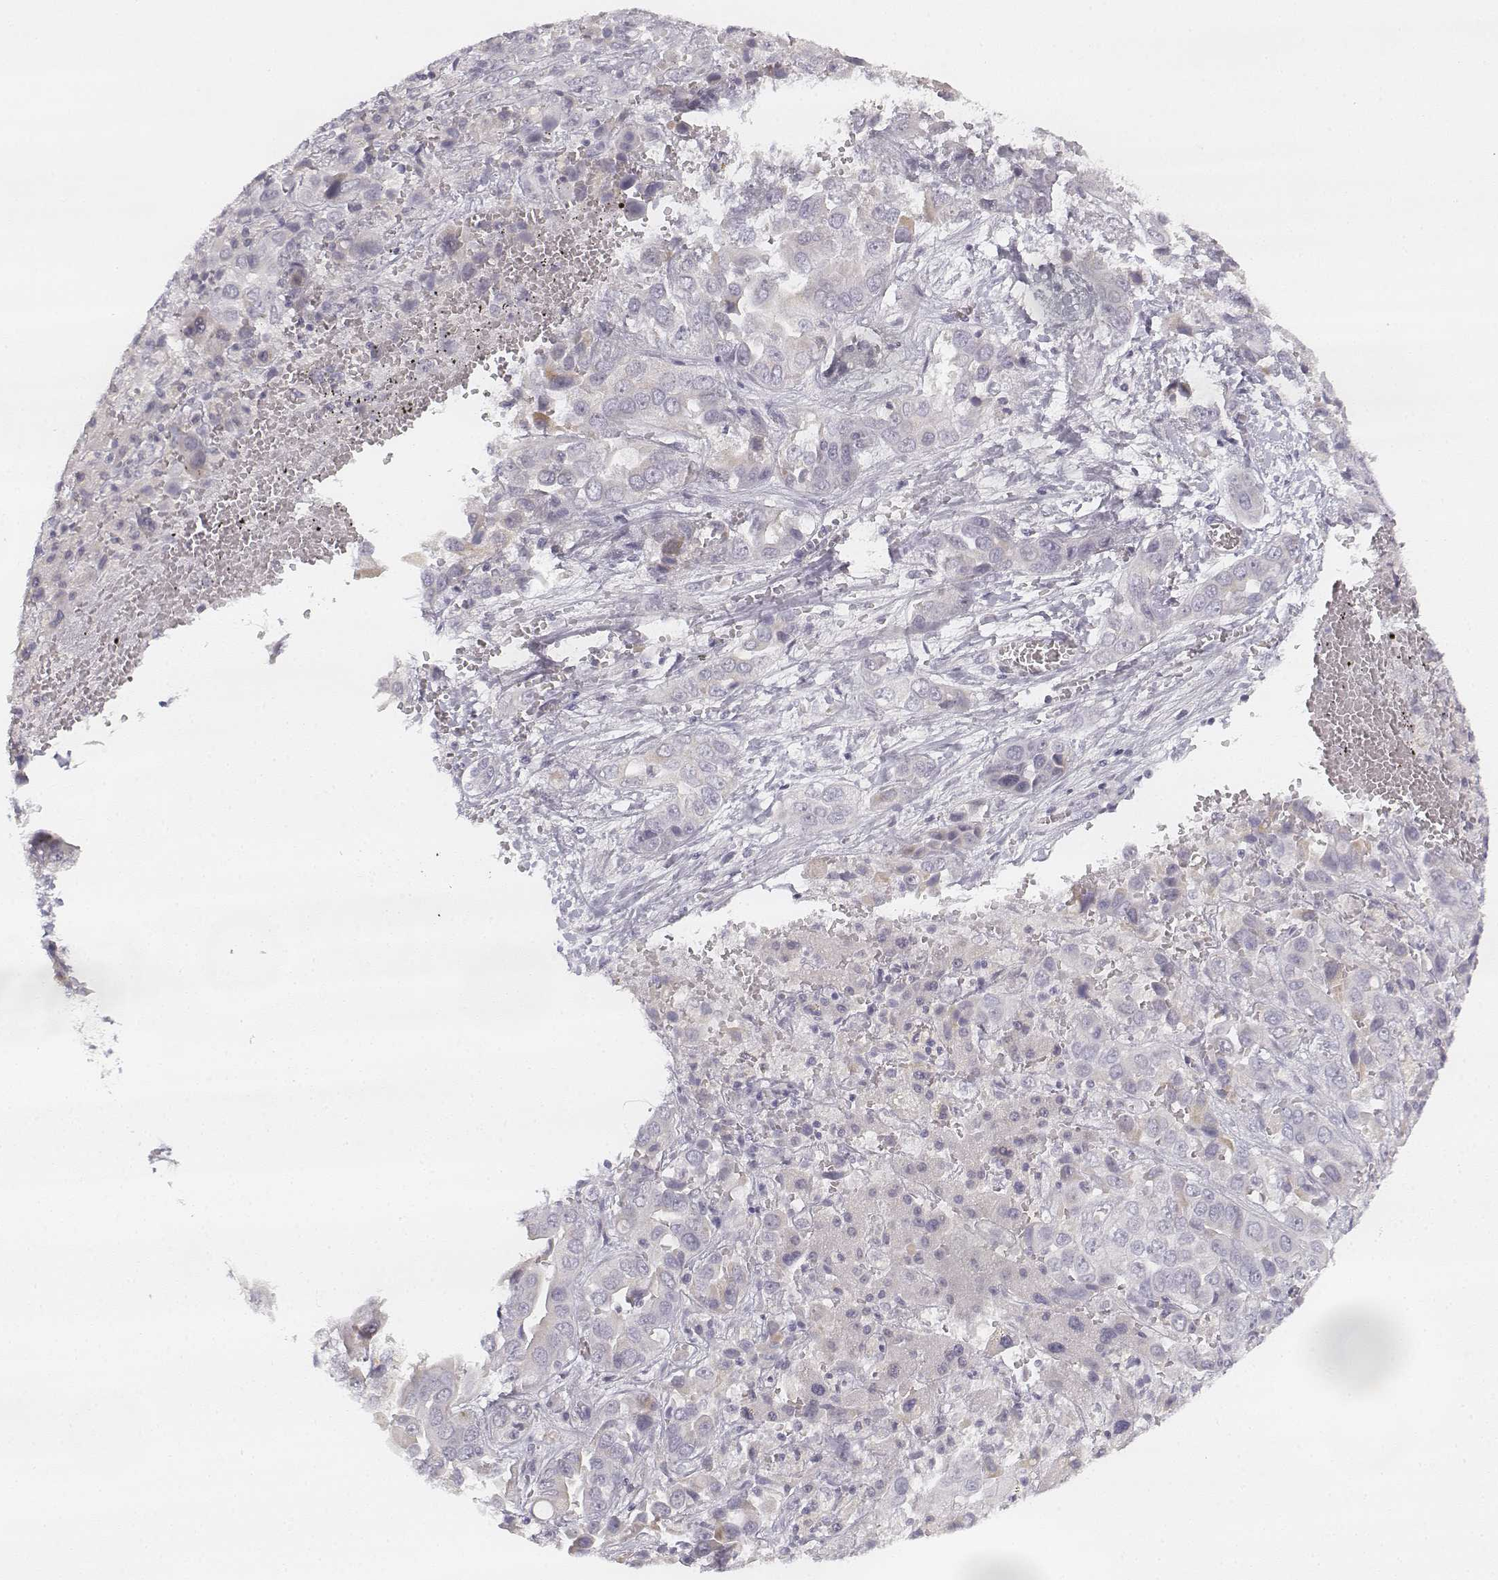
{"staining": {"intensity": "negative", "quantity": "none", "location": "none"}, "tissue": "liver cancer", "cell_type": "Tumor cells", "image_type": "cancer", "snomed": [{"axis": "morphology", "description": "Cholangiocarcinoma"}, {"axis": "topography", "description": "Liver"}], "caption": "Immunohistochemical staining of cholangiocarcinoma (liver) displays no significant expression in tumor cells. Brightfield microscopy of immunohistochemistry stained with DAB (brown) and hematoxylin (blue), captured at high magnification.", "gene": "DSG4", "patient": {"sex": "female", "age": 52}}